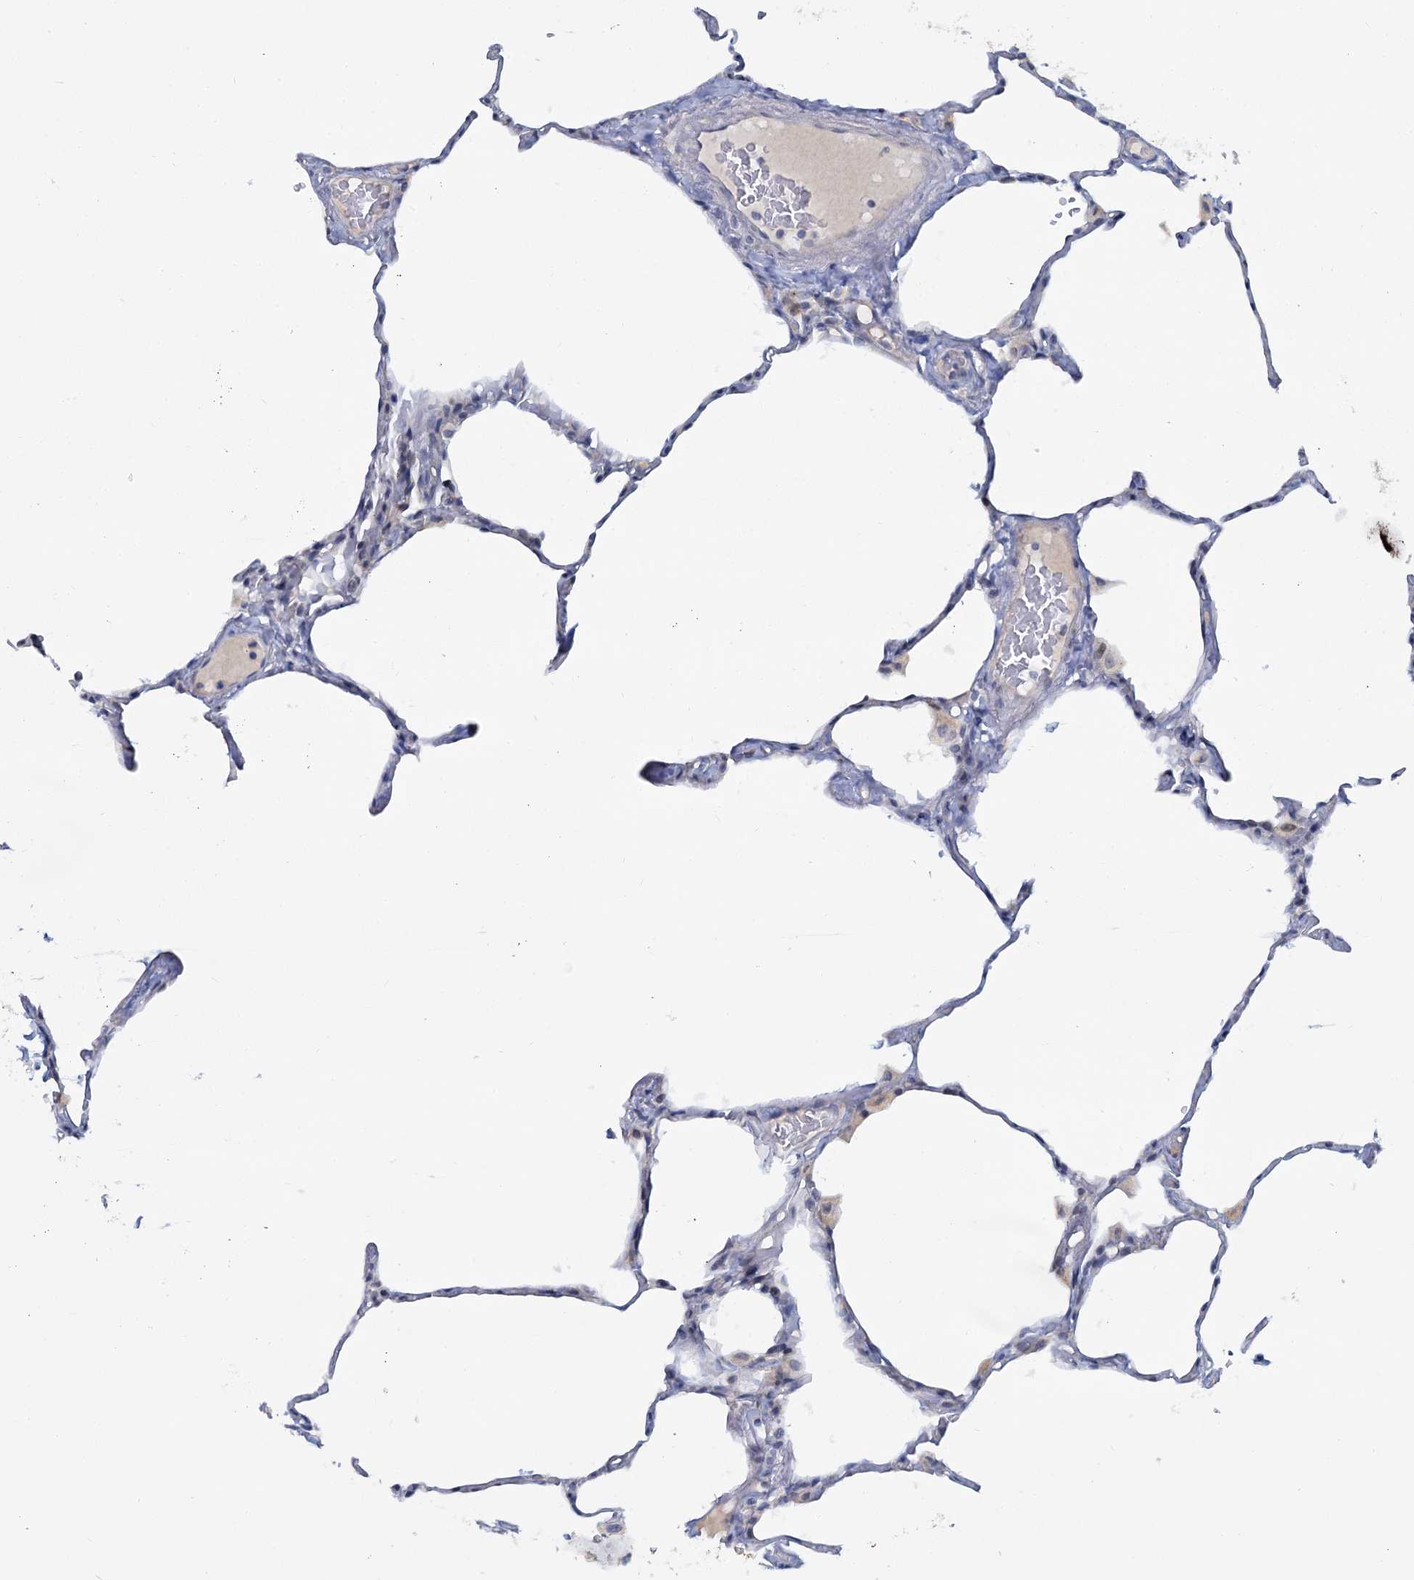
{"staining": {"intensity": "negative", "quantity": "none", "location": "none"}, "tissue": "lung", "cell_type": "Alveolar cells", "image_type": "normal", "snomed": [{"axis": "morphology", "description": "Normal tissue, NOS"}, {"axis": "topography", "description": "Lung"}], "caption": "A high-resolution photomicrograph shows immunohistochemistry (IHC) staining of benign lung, which demonstrates no significant expression in alveolar cells. (Brightfield microscopy of DAB immunohistochemistry at high magnification).", "gene": "ACRBP", "patient": {"sex": "male", "age": 65}}